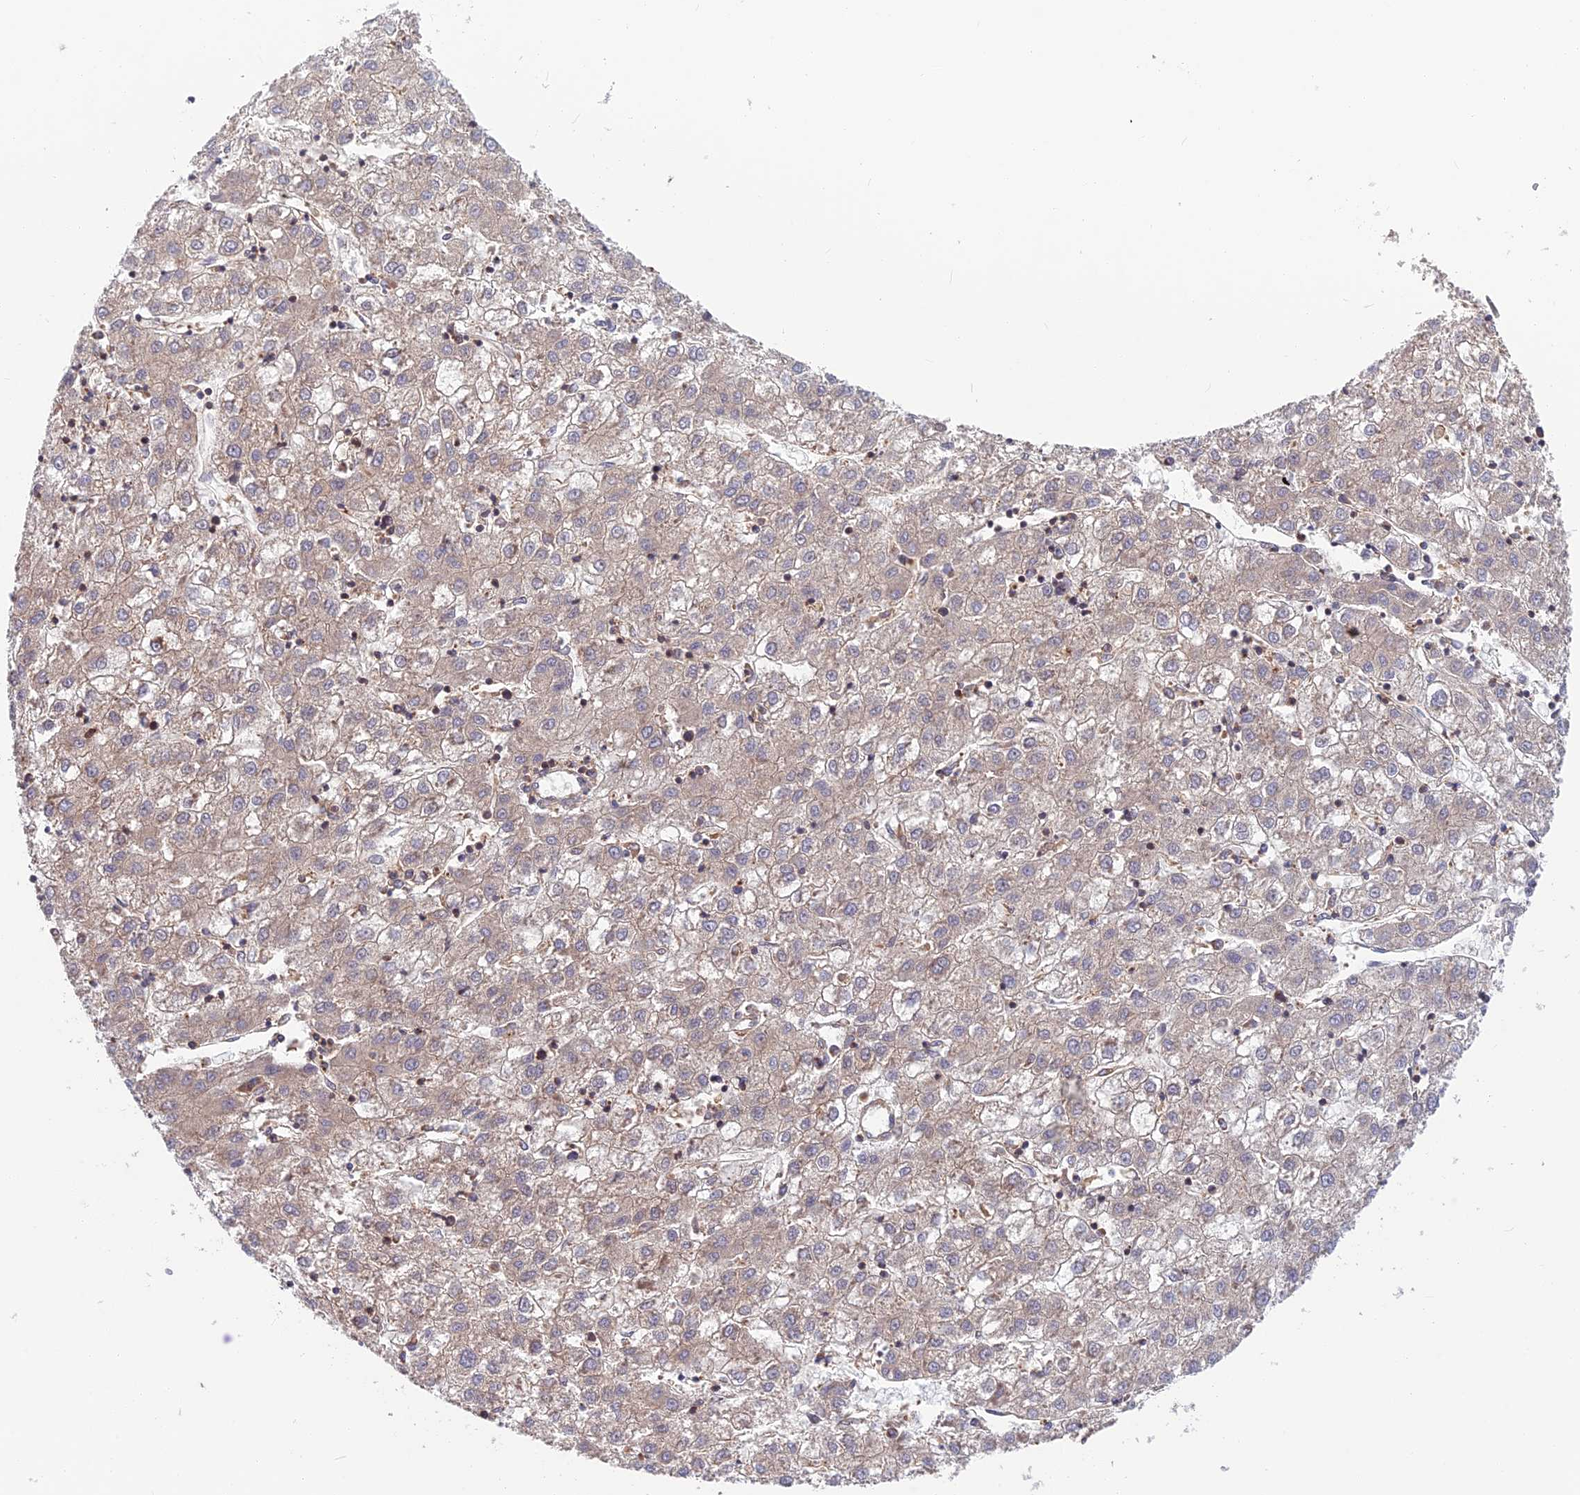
{"staining": {"intensity": "negative", "quantity": "none", "location": "none"}, "tissue": "liver cancer", "cell_type": "Tumor cells", "image_type": "cancer", "snomed": [{"axis": "morphology", "description": "Carcinoma, Hepatocellular, NOS"}, {"axis": "topography", "description": "Liver"}], "caption": "Immunohistochemical staining of liver cancer (hepatocellular carcinoma) exhibits no significant staining in tumor cells. (Brightfield microscopy of DAB (3,3'-diaminobenzidine) immunohistochemistry at high magnification).", "gene": "WDR1", "patient": {"sex": "male", "age": 72}}